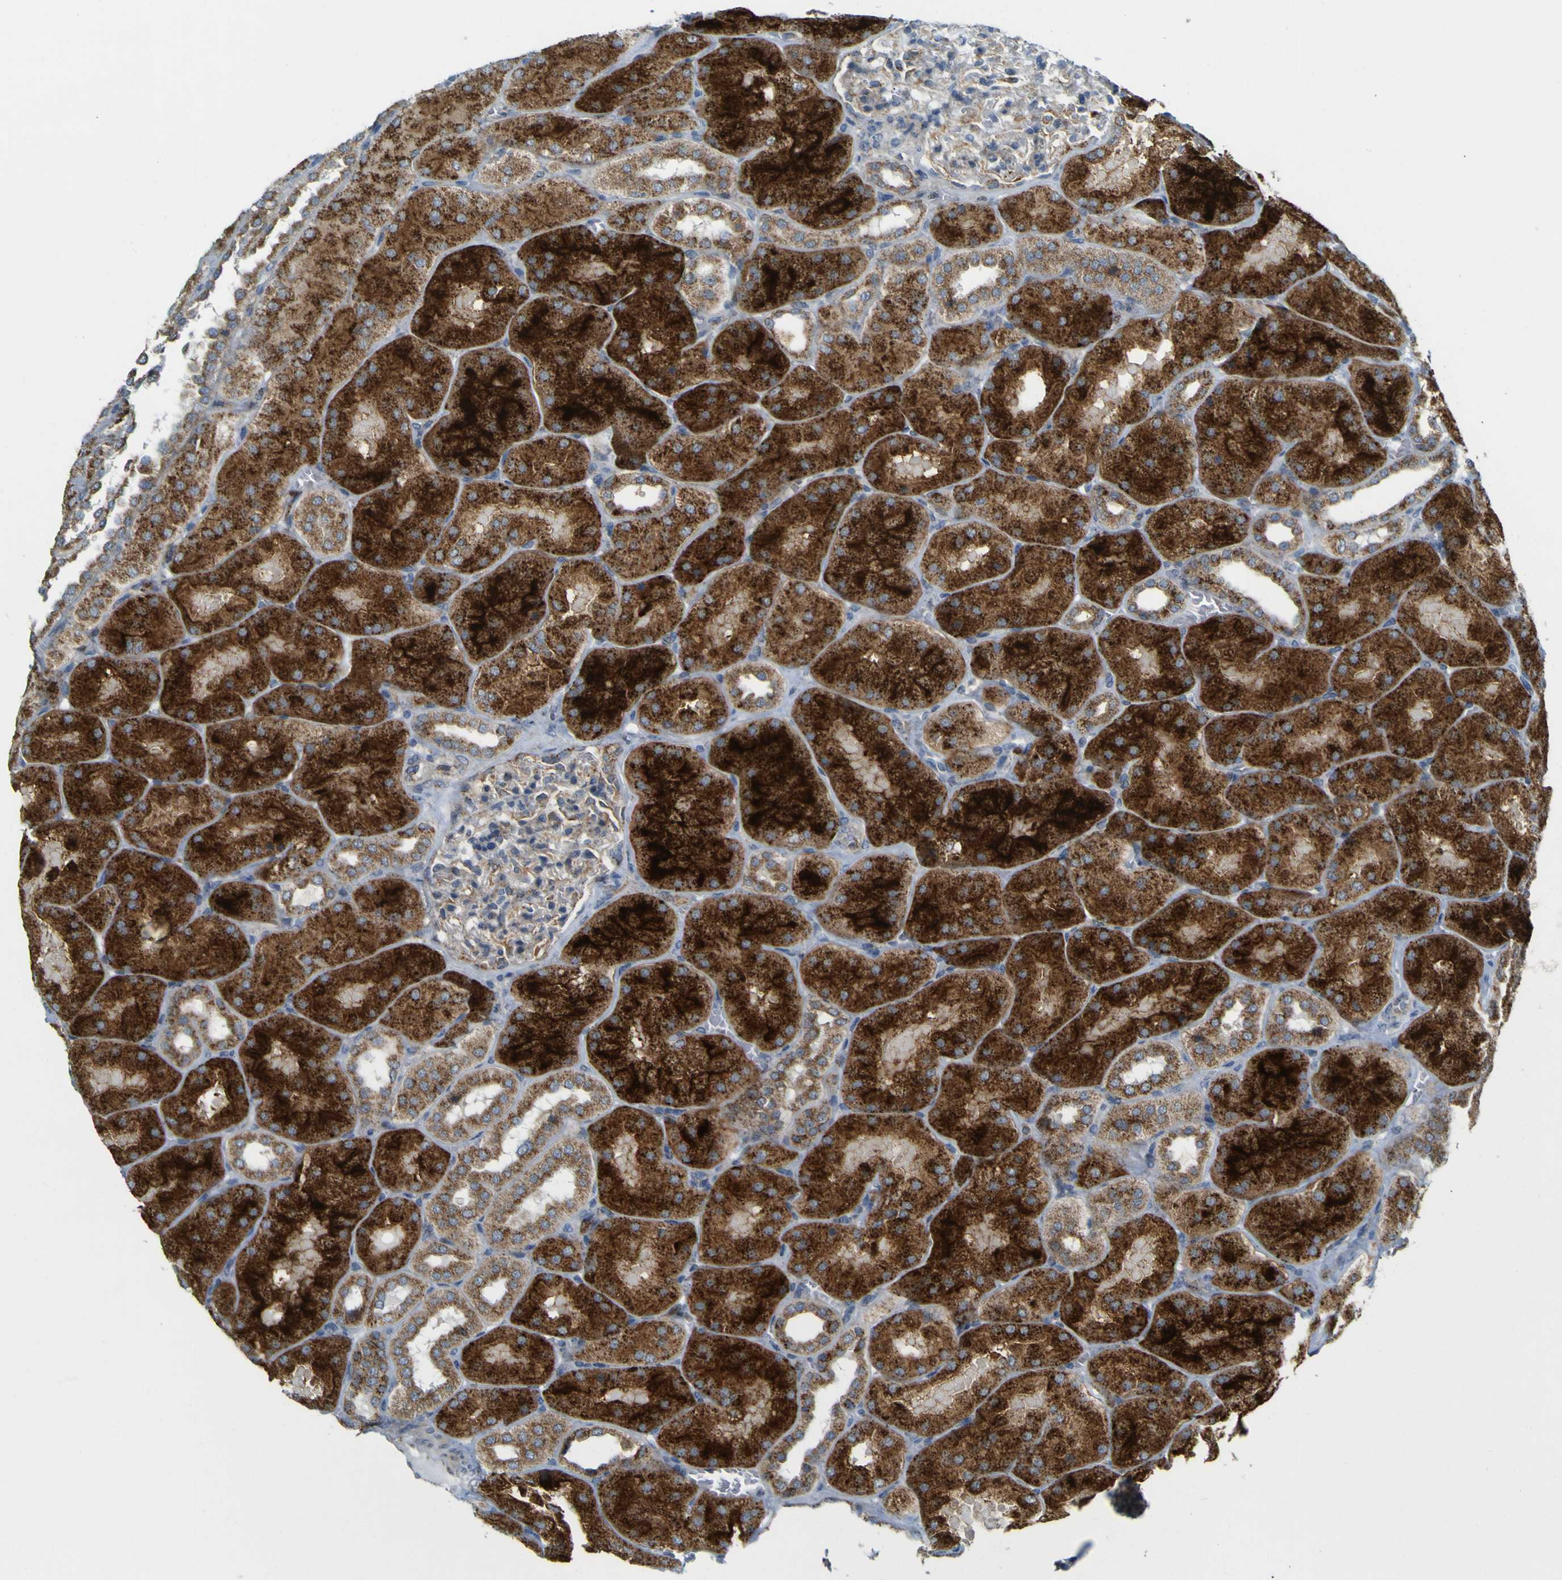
{"staining": {"intensity": "weak", "quantity": "25%-75%", "location": "cytoplasmic/membranous"}, "tissue": "kidney", "cell_type": "Cells in glomeruli", "image_type": "normal", "snomed": [{"axis": "morphology", "description": "Normal tissue, NOS"}, {"axis": "topography", "description": "Kidney"}], "caption": "Protein staining by IHC shows weak cytoplasmic/membranous staining in approximately 25%-75% of cells in glomeruli in benign kidney.", "gene": "ACBD5", "patient": {"sex": "male", "age": 28}}